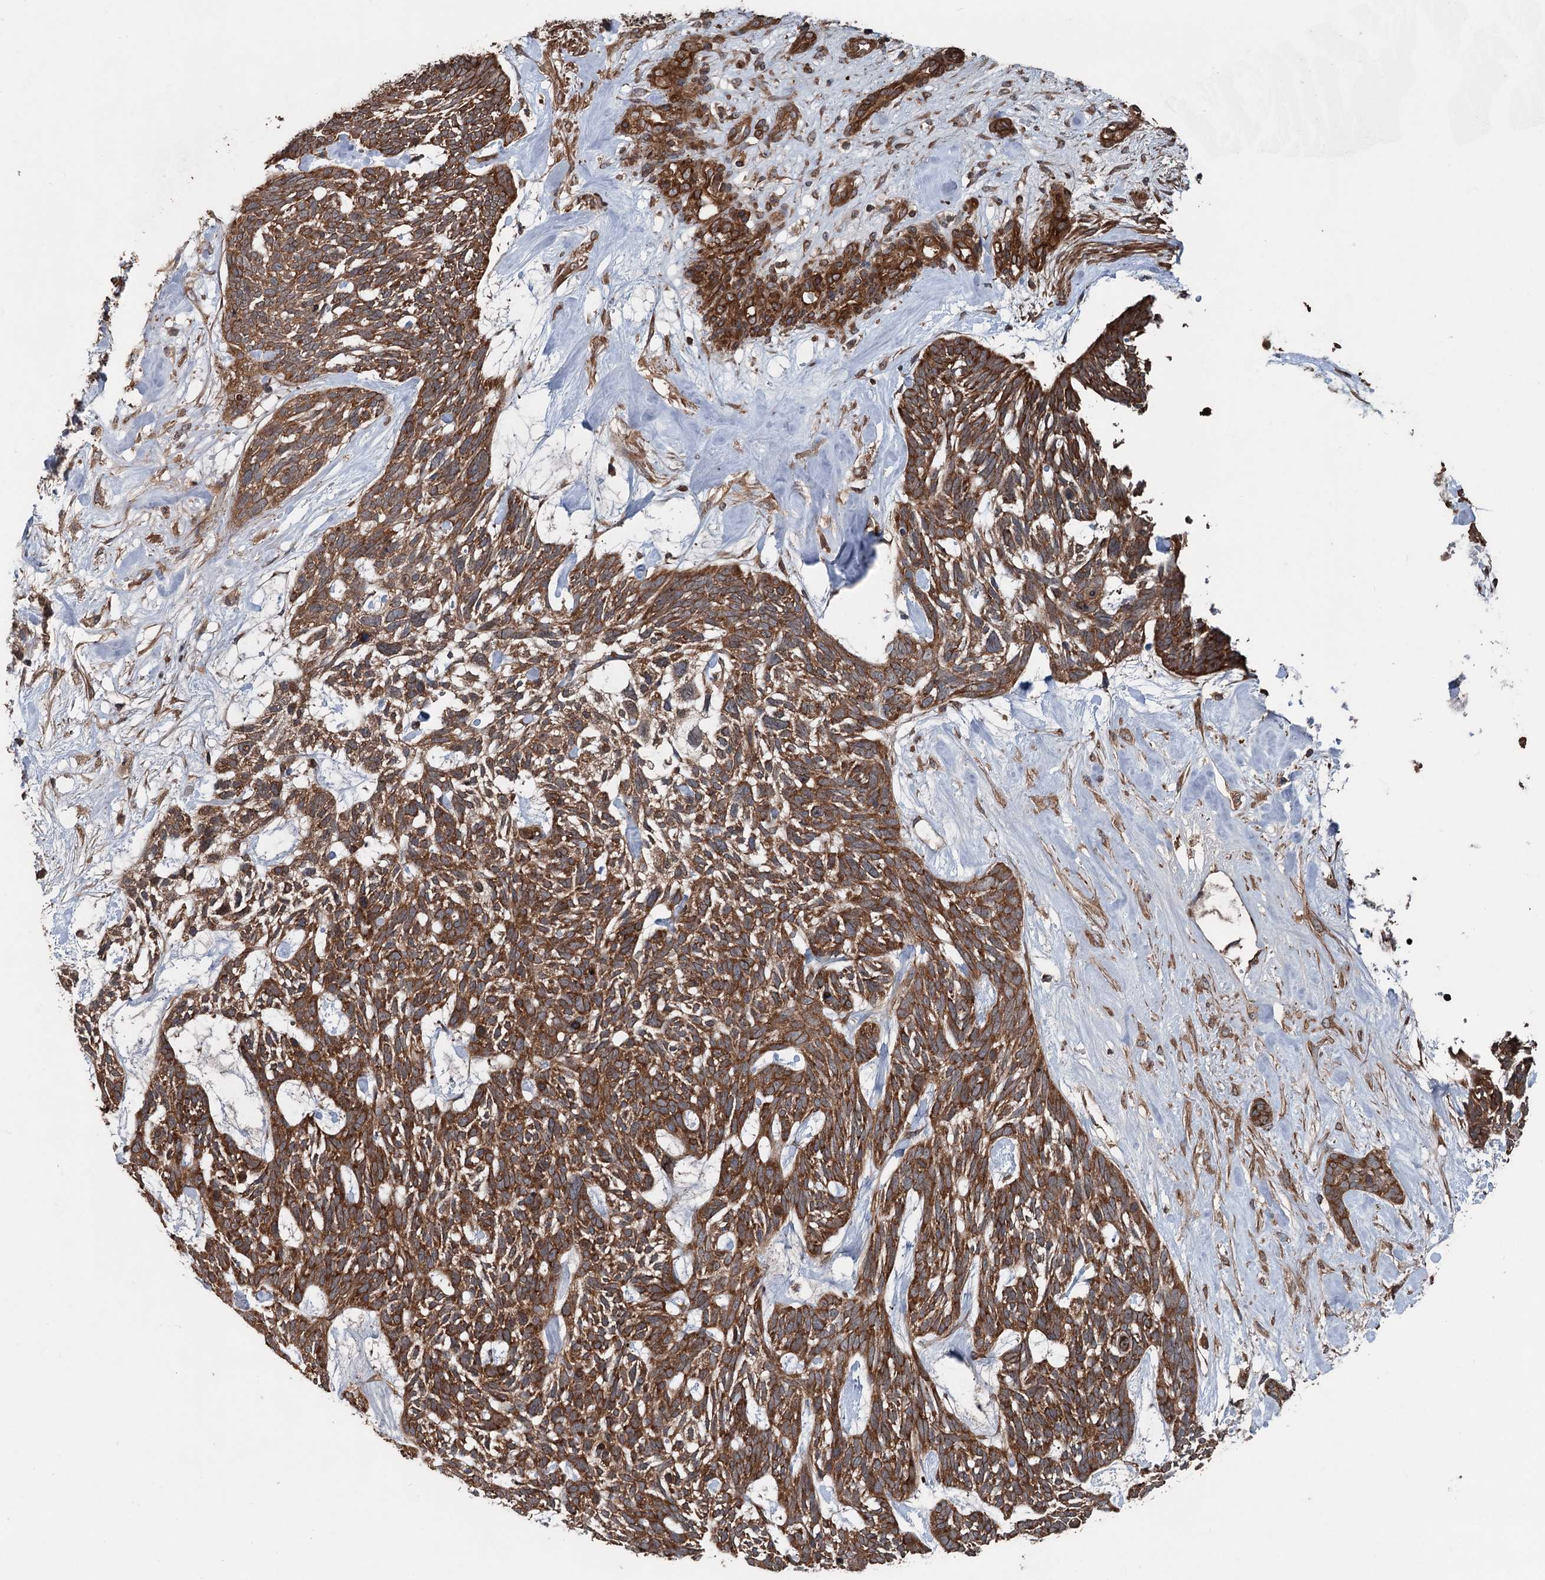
{"staining": {"intensity": "strong", "quantity": ">75%", "location": "cytoplasmic/membranous"}, "tissue": "skin cancer", "cell_type": "Tumor cells", "image_type": "cancer", "snomed": [{"axis": "morphology", "description": "Basal cell carcinoma"}, {"axis": "topography", "description": "Skin"}], "caption": "Immunohistochemical staining of basal cell carcinoma (skin) shows high levels of strong cytoplasmic/membranous staining in about >75% of tumor cells.", "gene": "RNF214", "patient": {"sex": "male", "age": 88}}